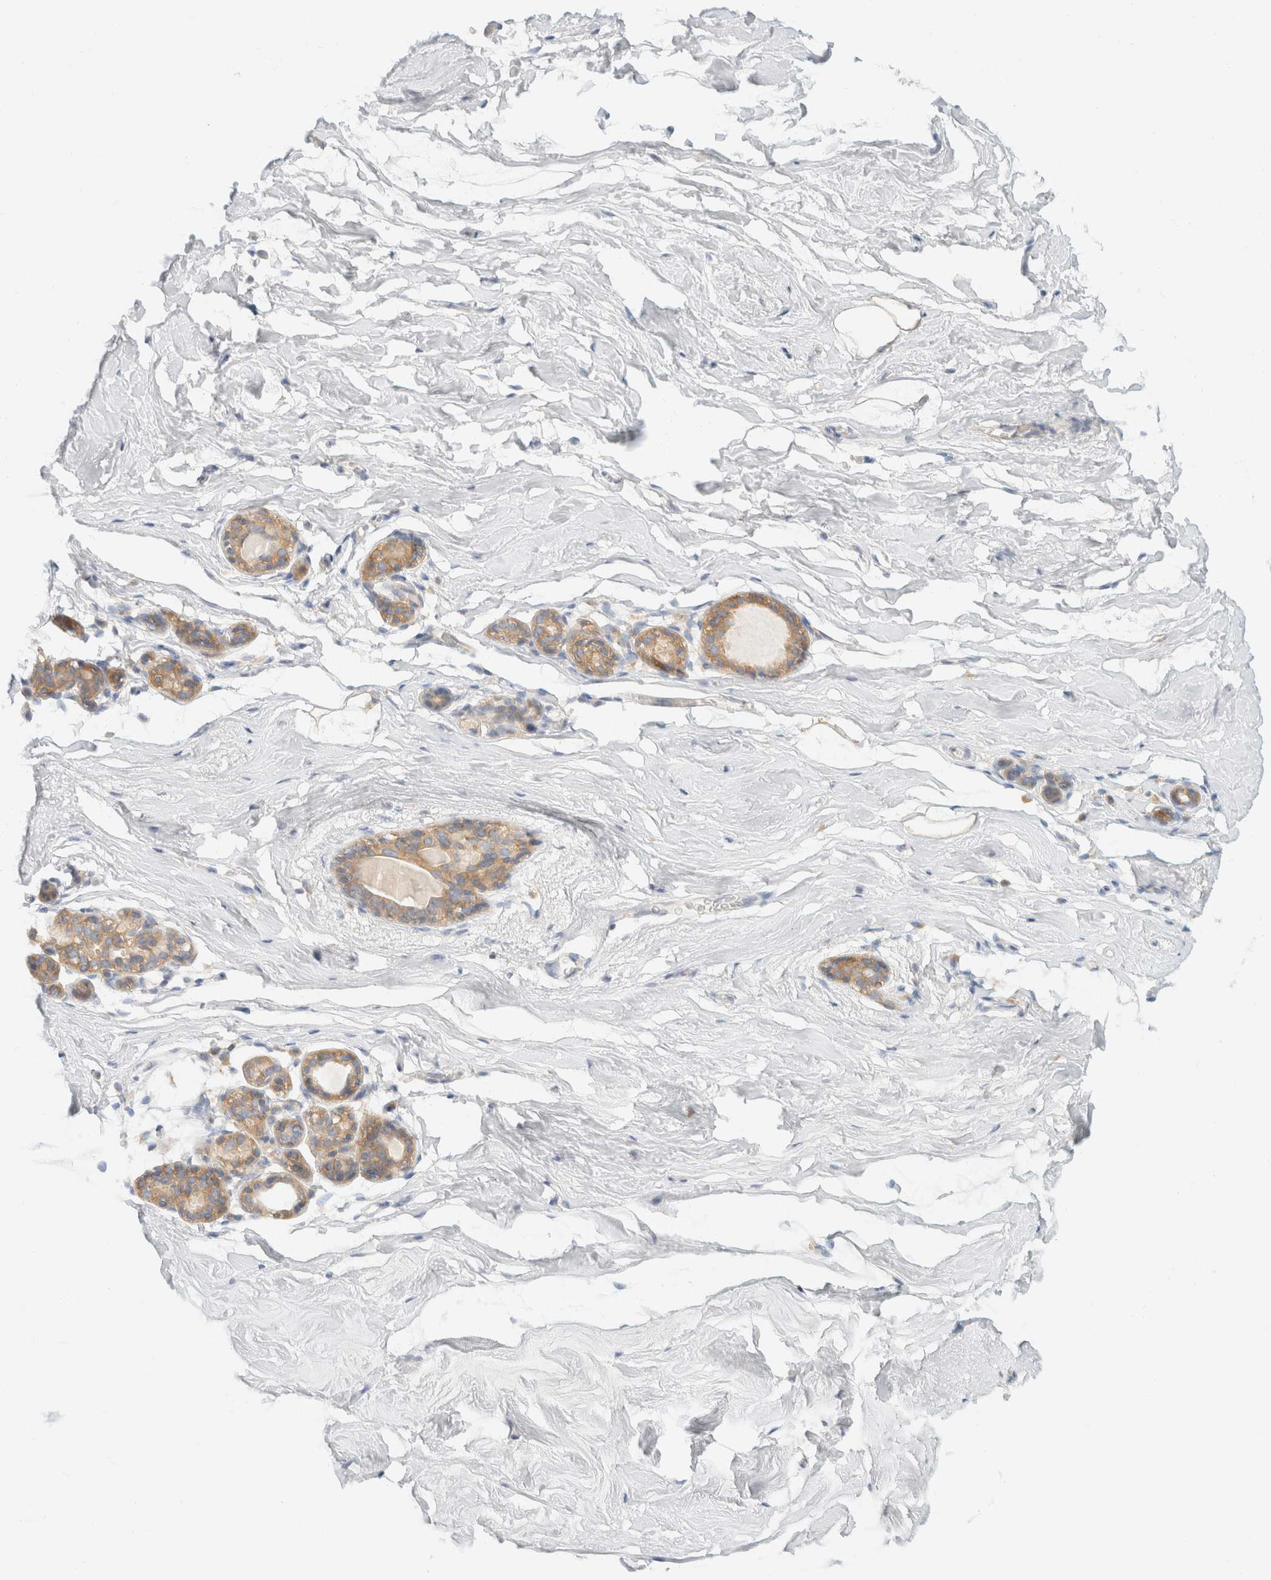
{"staining": {"intensity": "negative", "quantity": "none", "location": "none"}, "tissue": "breast", "cell_type": "Adipocytes", "image_type": "normal", "snomed": [{"axis": "morphology", "description": "Normal tissue, NOS"}, {"axis": "topography", "description": "Breast"}], "caption": "High power microscopy histopathology image of an IHC image of unremarkable breast, revealing no significant positivity in adipocytes.", "gene": "SH3GLB2", "patient": {"sex": "female", "age": 62}}